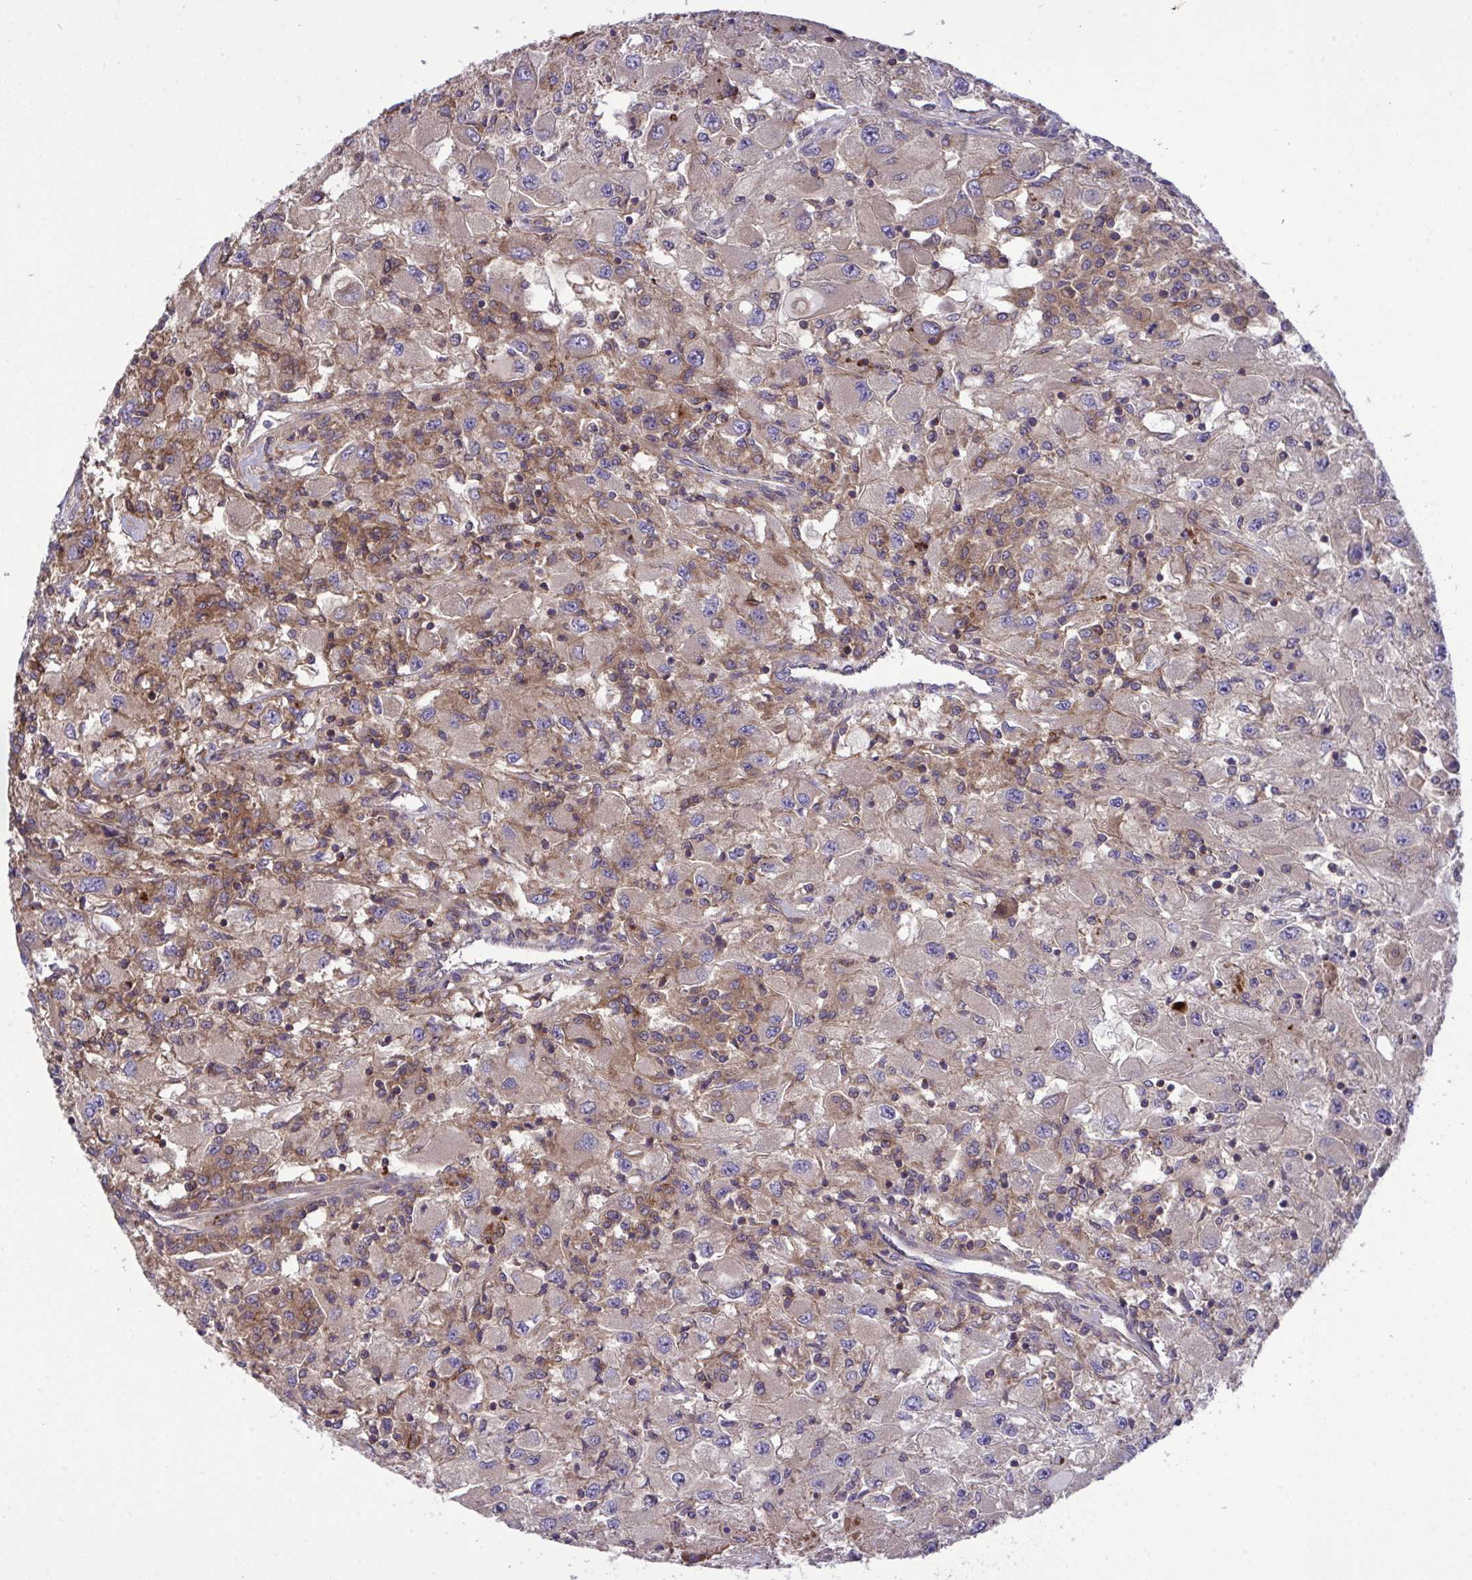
{"staining": {"intensity": "weak", "quantity": "<25%", "location": "cytoplasmic/membranous"}, "tissue": "renal cancer", "cell_type": "Tumor cells", "image_type": "cancer", "snomed": [{"axis": "morphology", "description": "Adenocarcinoma, NOS"}, {"axis": "topography", "description": "Kidney"}], "caption": "Renal cancer (adenocarcinoma) was stained to show a protein in brown. There is no significant expression in tumor cells. (Brightfield microscopy of DAB IHC at high magnification).", "gene": "GRB14", "patient": {"sex": "female", "age": 67}}